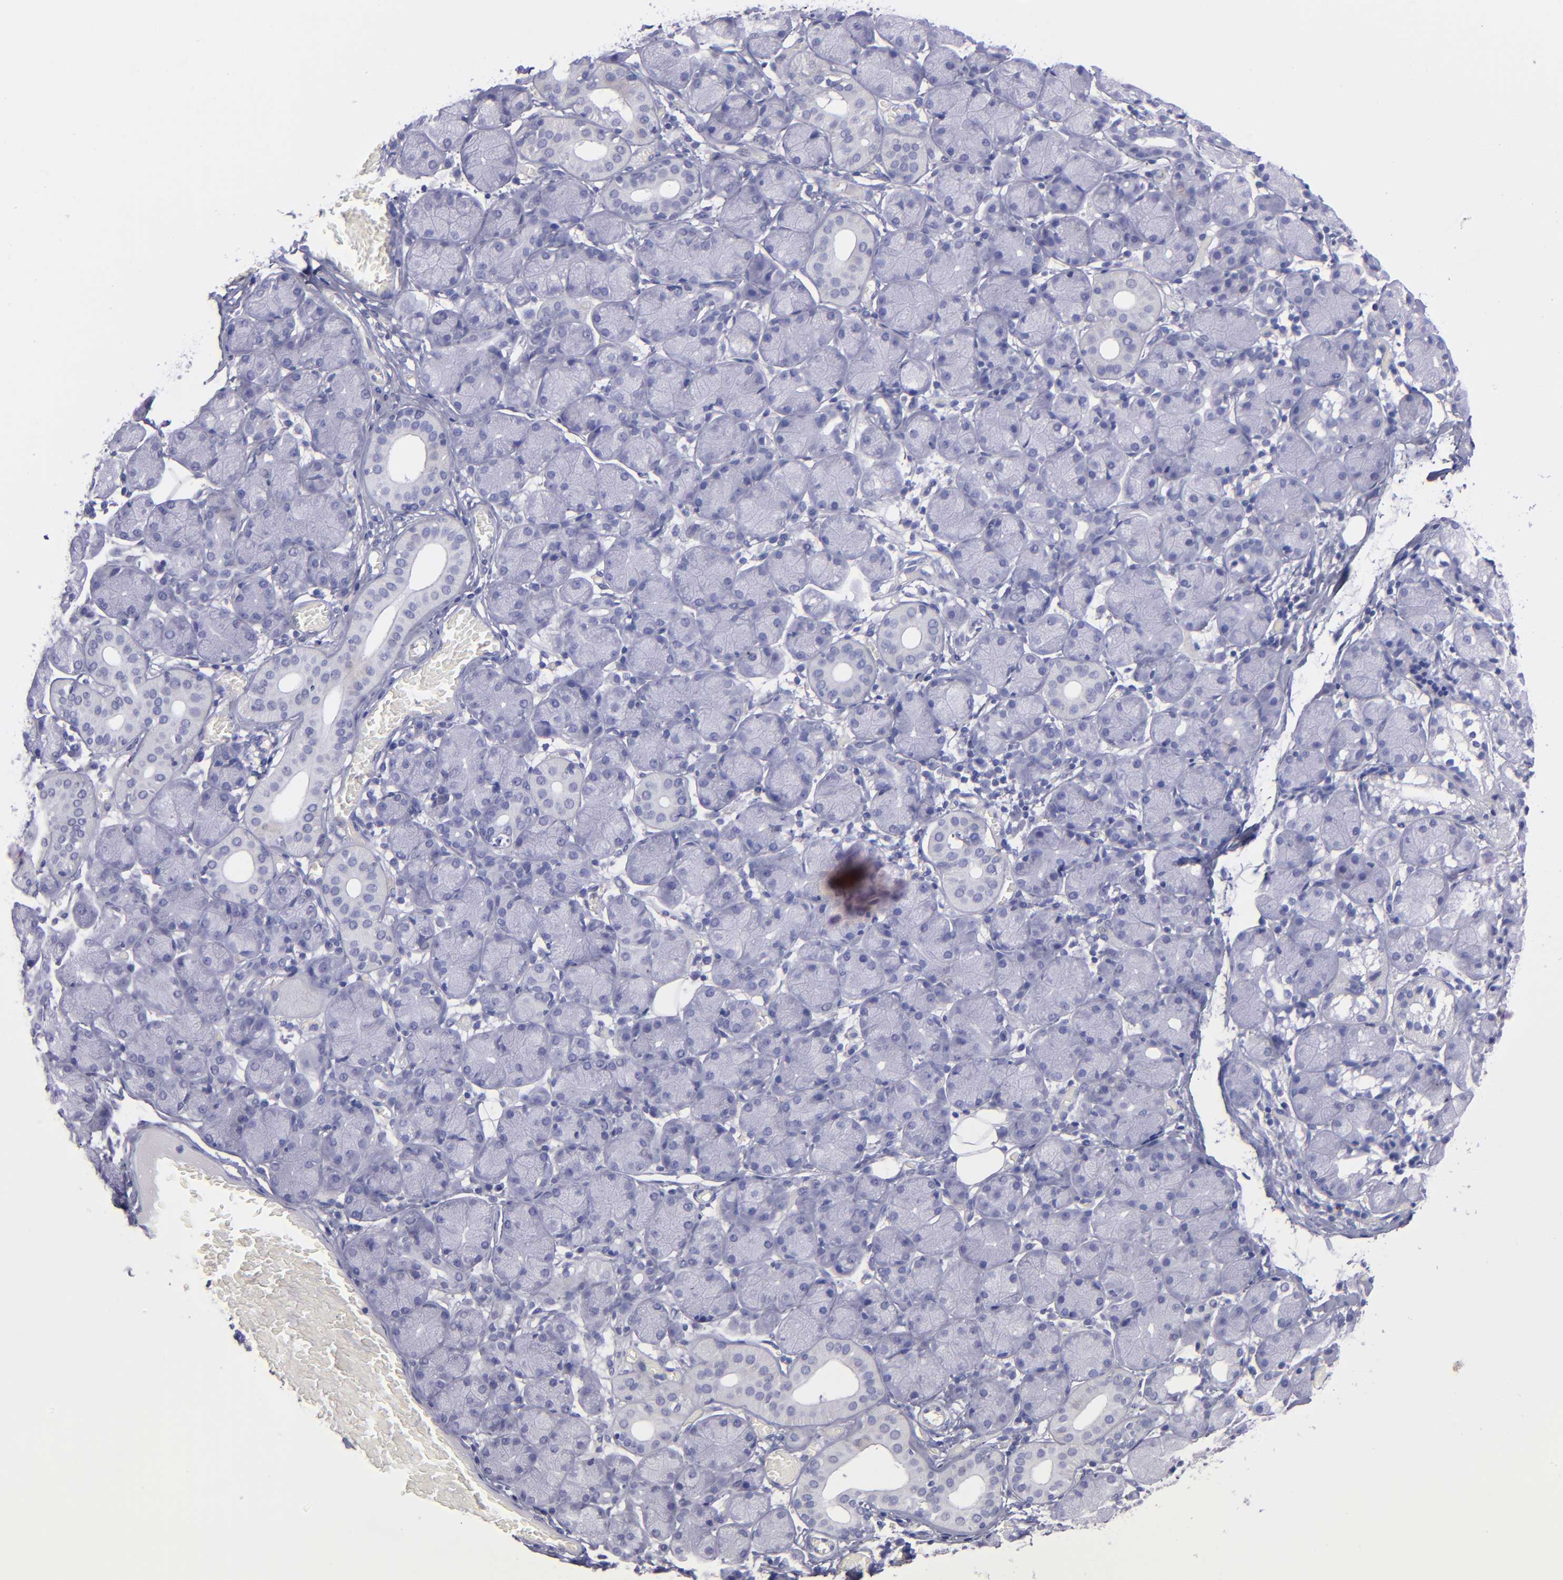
{"staining": {"intensity": "negative", "quantity": "none", "location": "none"}, "tissue": "salivary gland", "cell_type": "Glandular cells", "image_type": "normal", "snomed": [{"axis": "morphology", "description": "Normal tissue, NOS"}, {"axis": "topography", "description": "Salivary gland"}], "caption": "Micrograph shows no protein expression in glandular cells of normal salivary gland. (DAB IHC, high magnification).", "gene": "TG", "patient": {"sex": "female", "age": 24}}